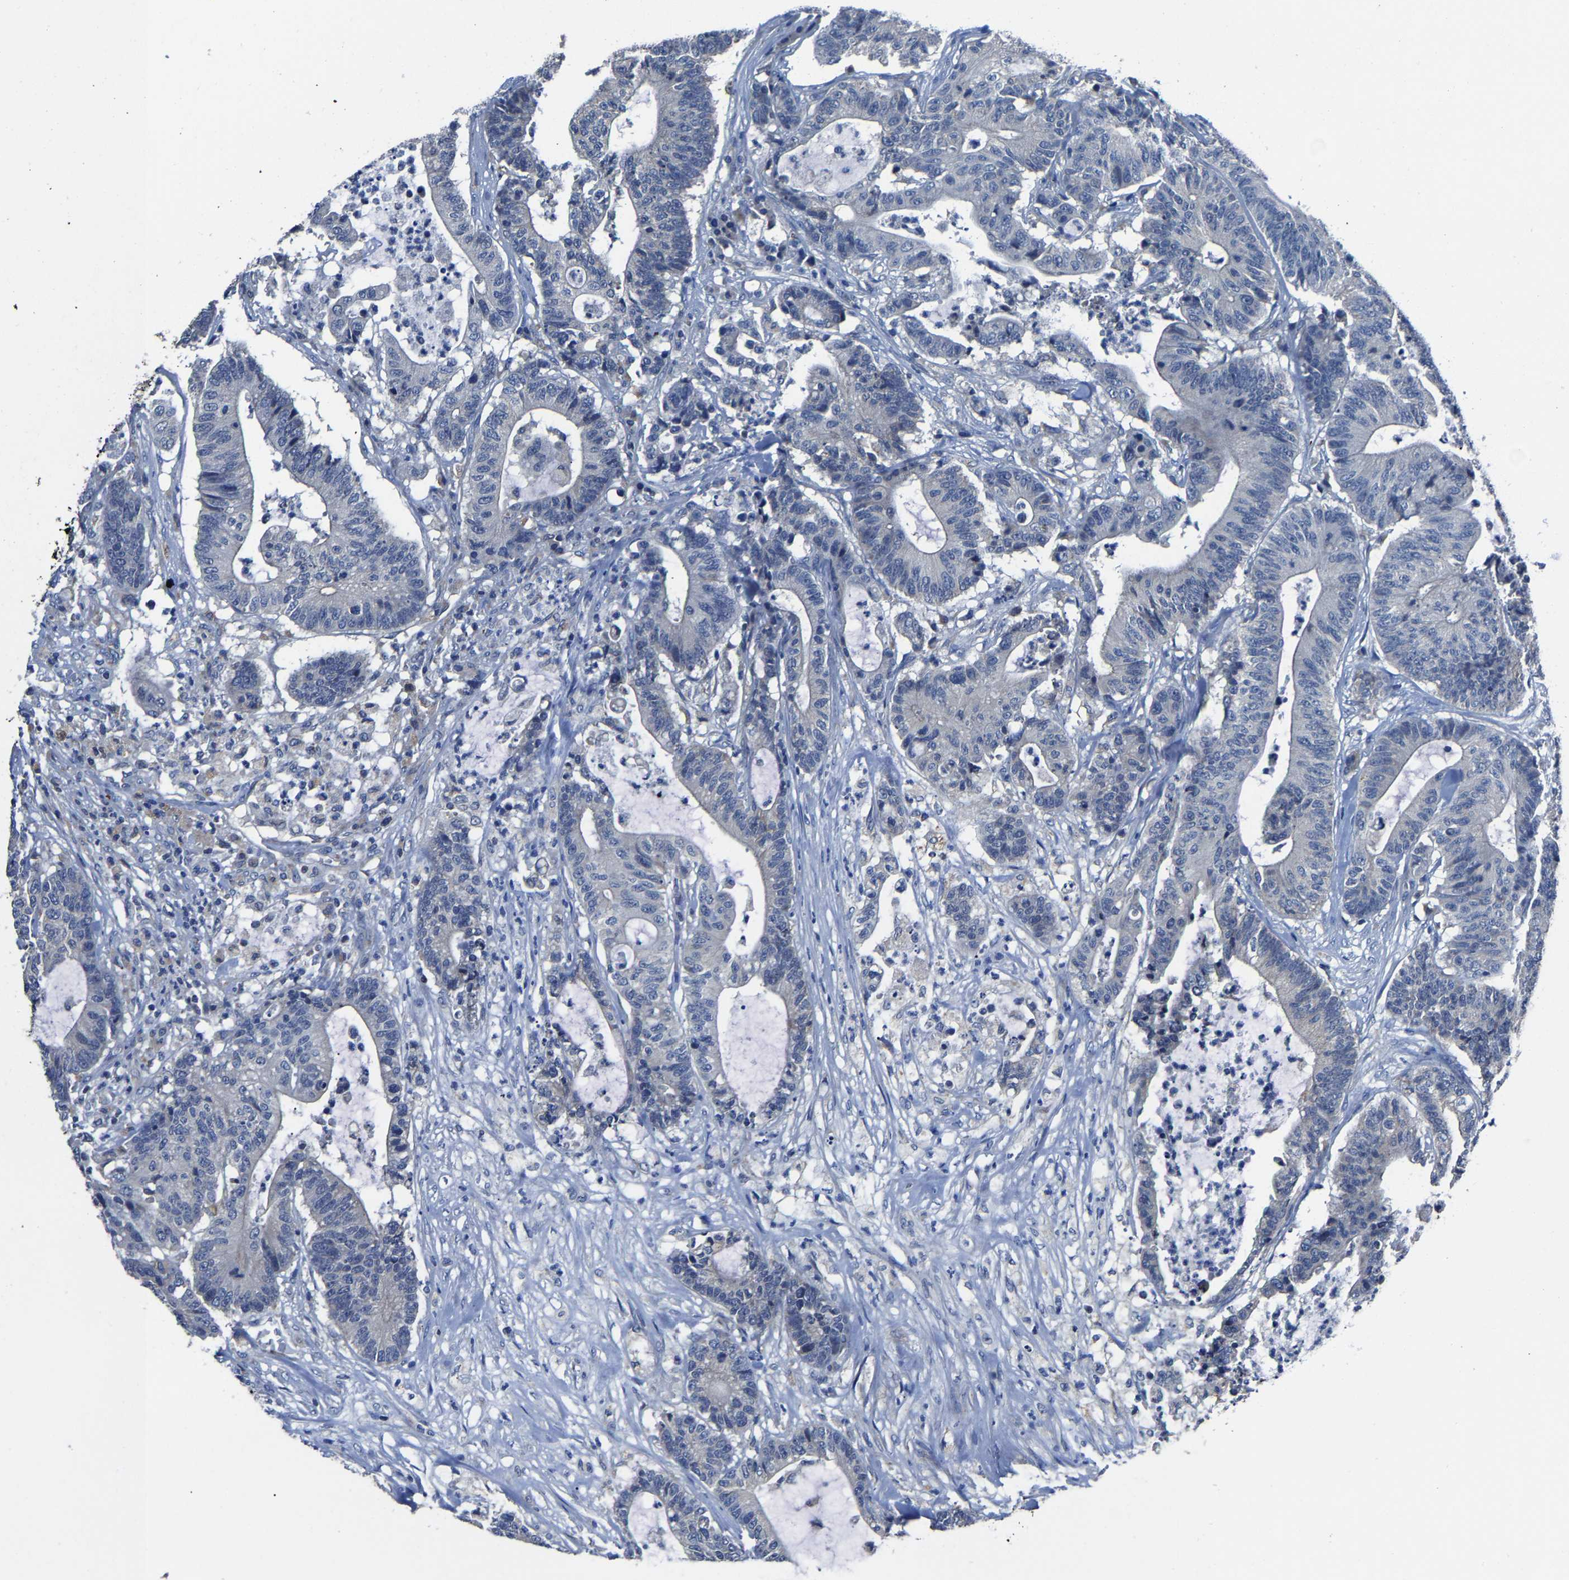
{"staining": {"intensity": "negative", "quantity": "none", "location": "none"}, "tissue": "colorectal cancer", "cell_type": "Tumor cells", "image_type": "cancer", "snomed": [{"axis": "morphology", "description": "Adenocarcinoma, NOS"}, {"axis": "topography", "description": "Colon"}], "caption": "High power microscopy micrograph of an immunohistochemistry micrograph of colorectal cancer, revealing no significant positivity in tumor cells.", "gene": "AGK", "patient": {"sex": "female", "age": 84}}